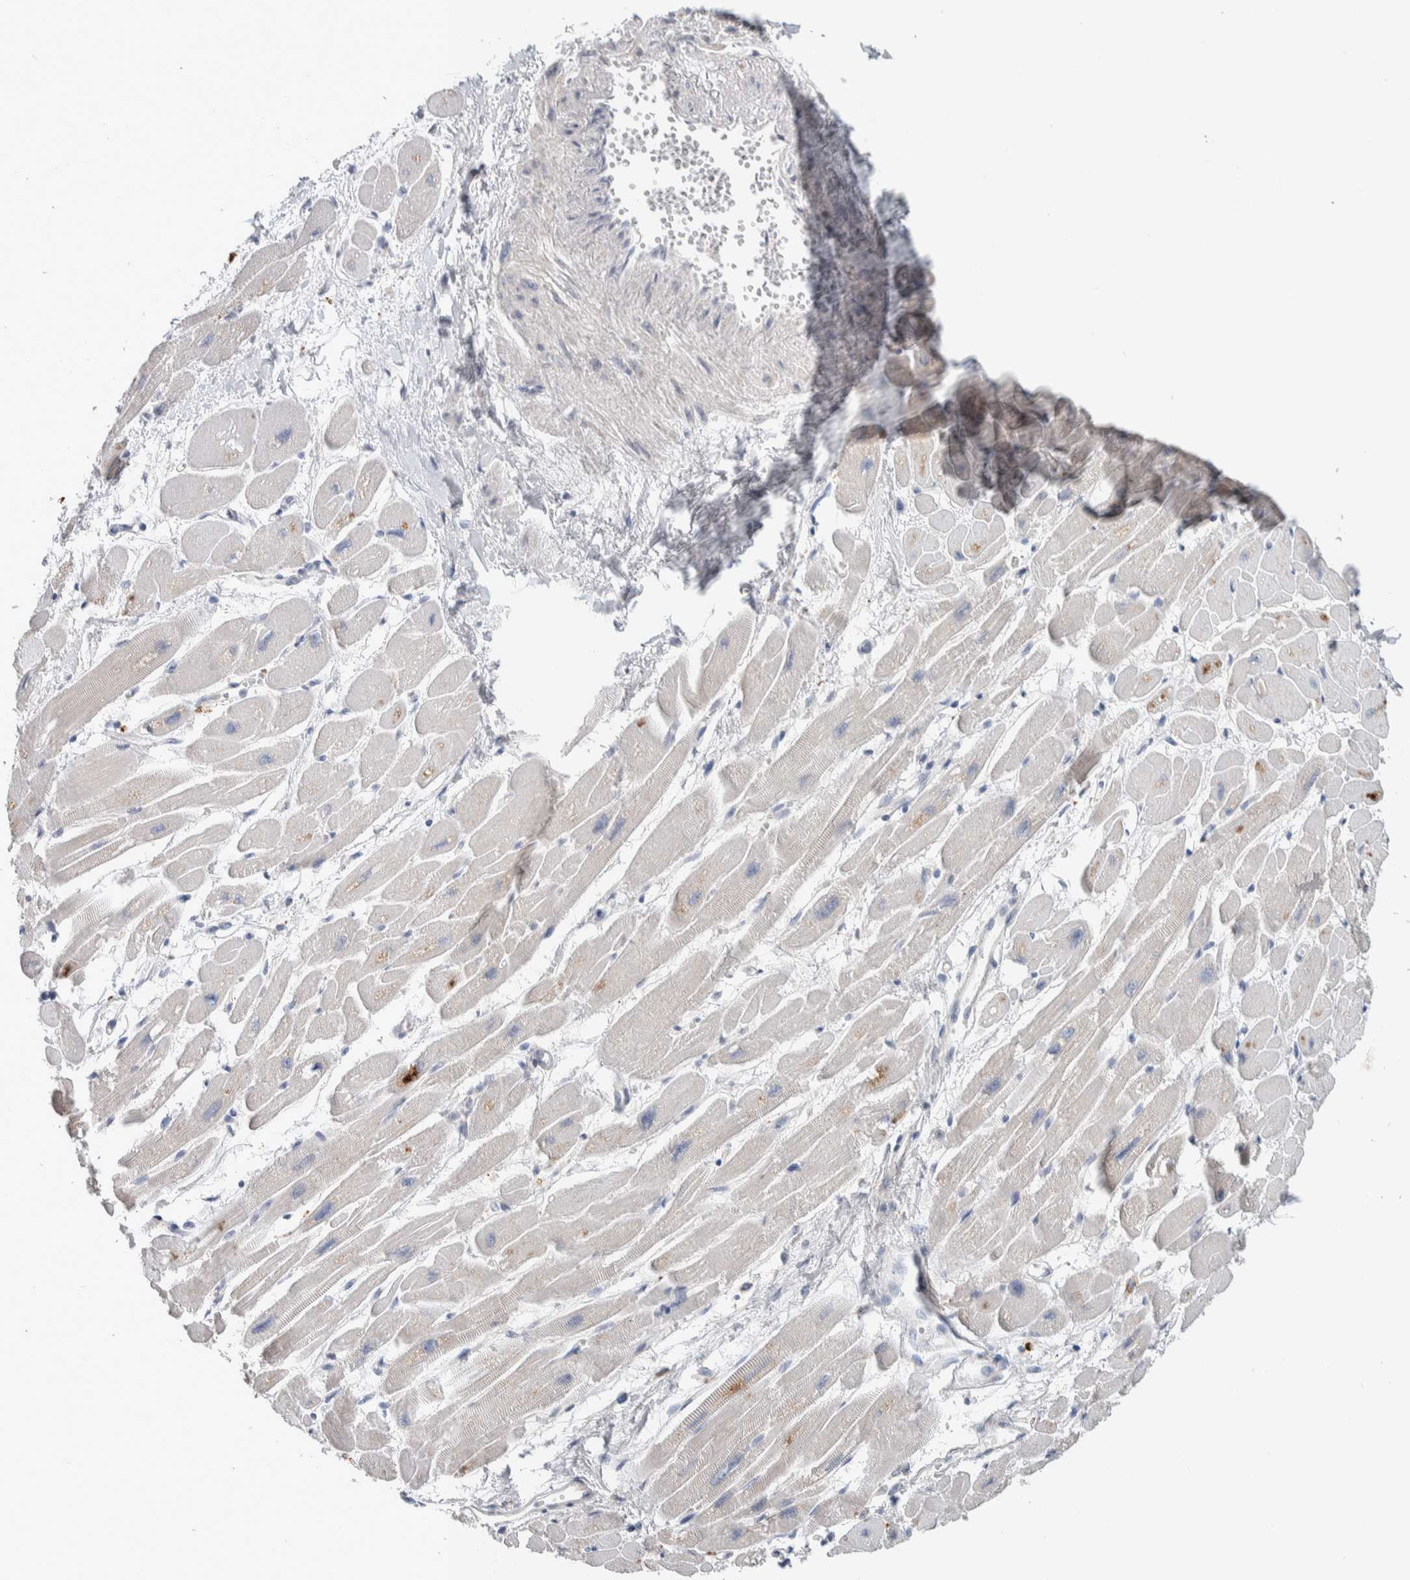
{"staining": {"intensity": "negative", "quantity": "none", "location": "none"}, "tissue": "heart muscle", "cell_type": "Cardiomyocytes", "image_type": "normal", "snomed": [{"axis": "morphology", "description": "Normal tissue, NOS"}, {"axis": "topography", "description": "Heart"}], "caption": "Immunohistochemical staining of normal heart muscle displays no significant positivity in cardiomyocytes. Nuclei are stained in blue.", "gene": "NFKB2", "patient": {"sex": "female", "age": 54}}